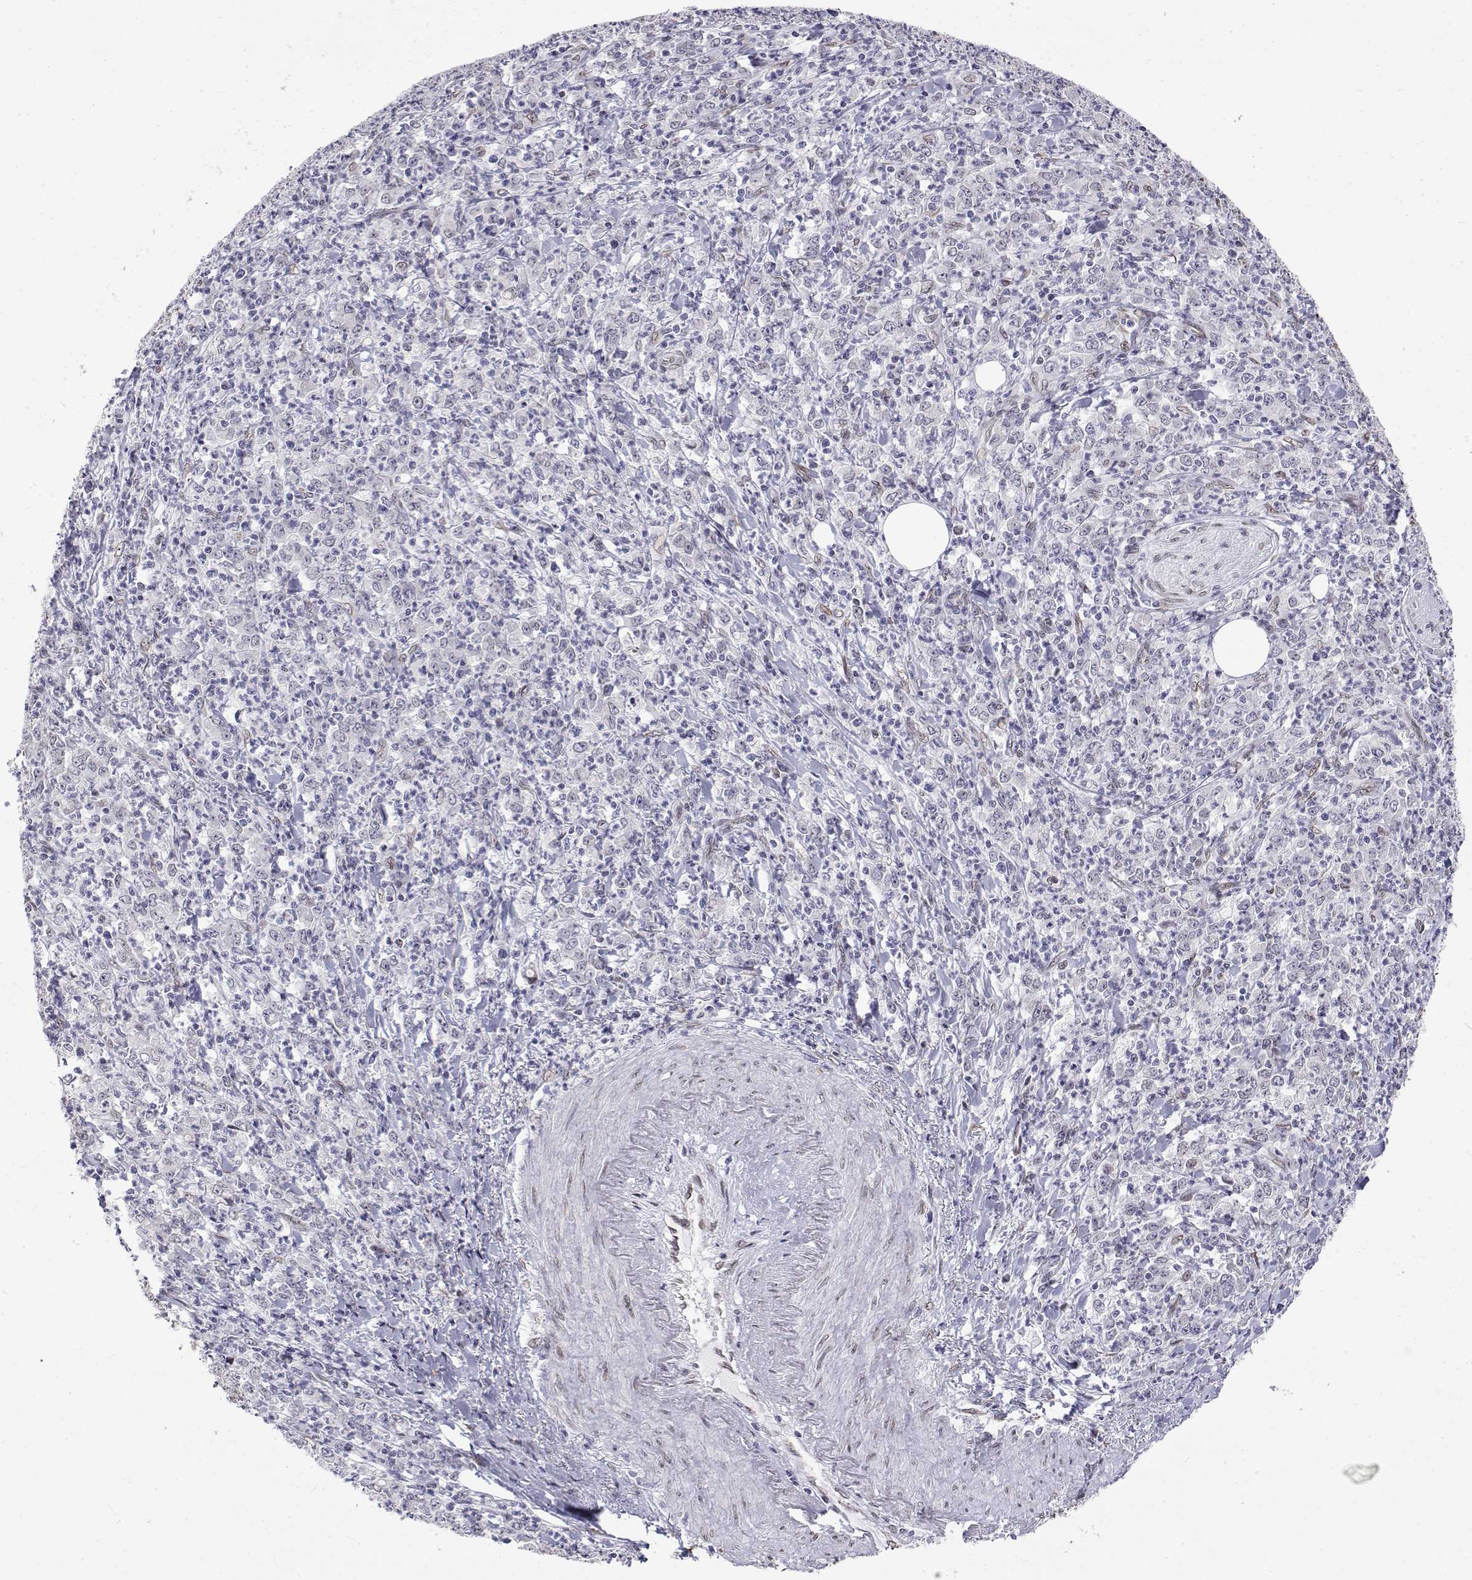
{"staining": {"intensity": "negative", "quantity": "none", "location": "none"}, "tissue": "stomach cancer", "cell_type": "Tumor cells", "image_type": "cancer", "snomed": [{"axis": "morphology", "description": "Adenocarcinoma, NOS"}, {"axis": "topography", "description": "Stomach, lower"}], "caption": "Immunohistochemical staining of human stomach cancer reveals no significant positivity in tumor cells.", "gene": "ZNF532", "patient": {"sex": "female", "age": 71}}